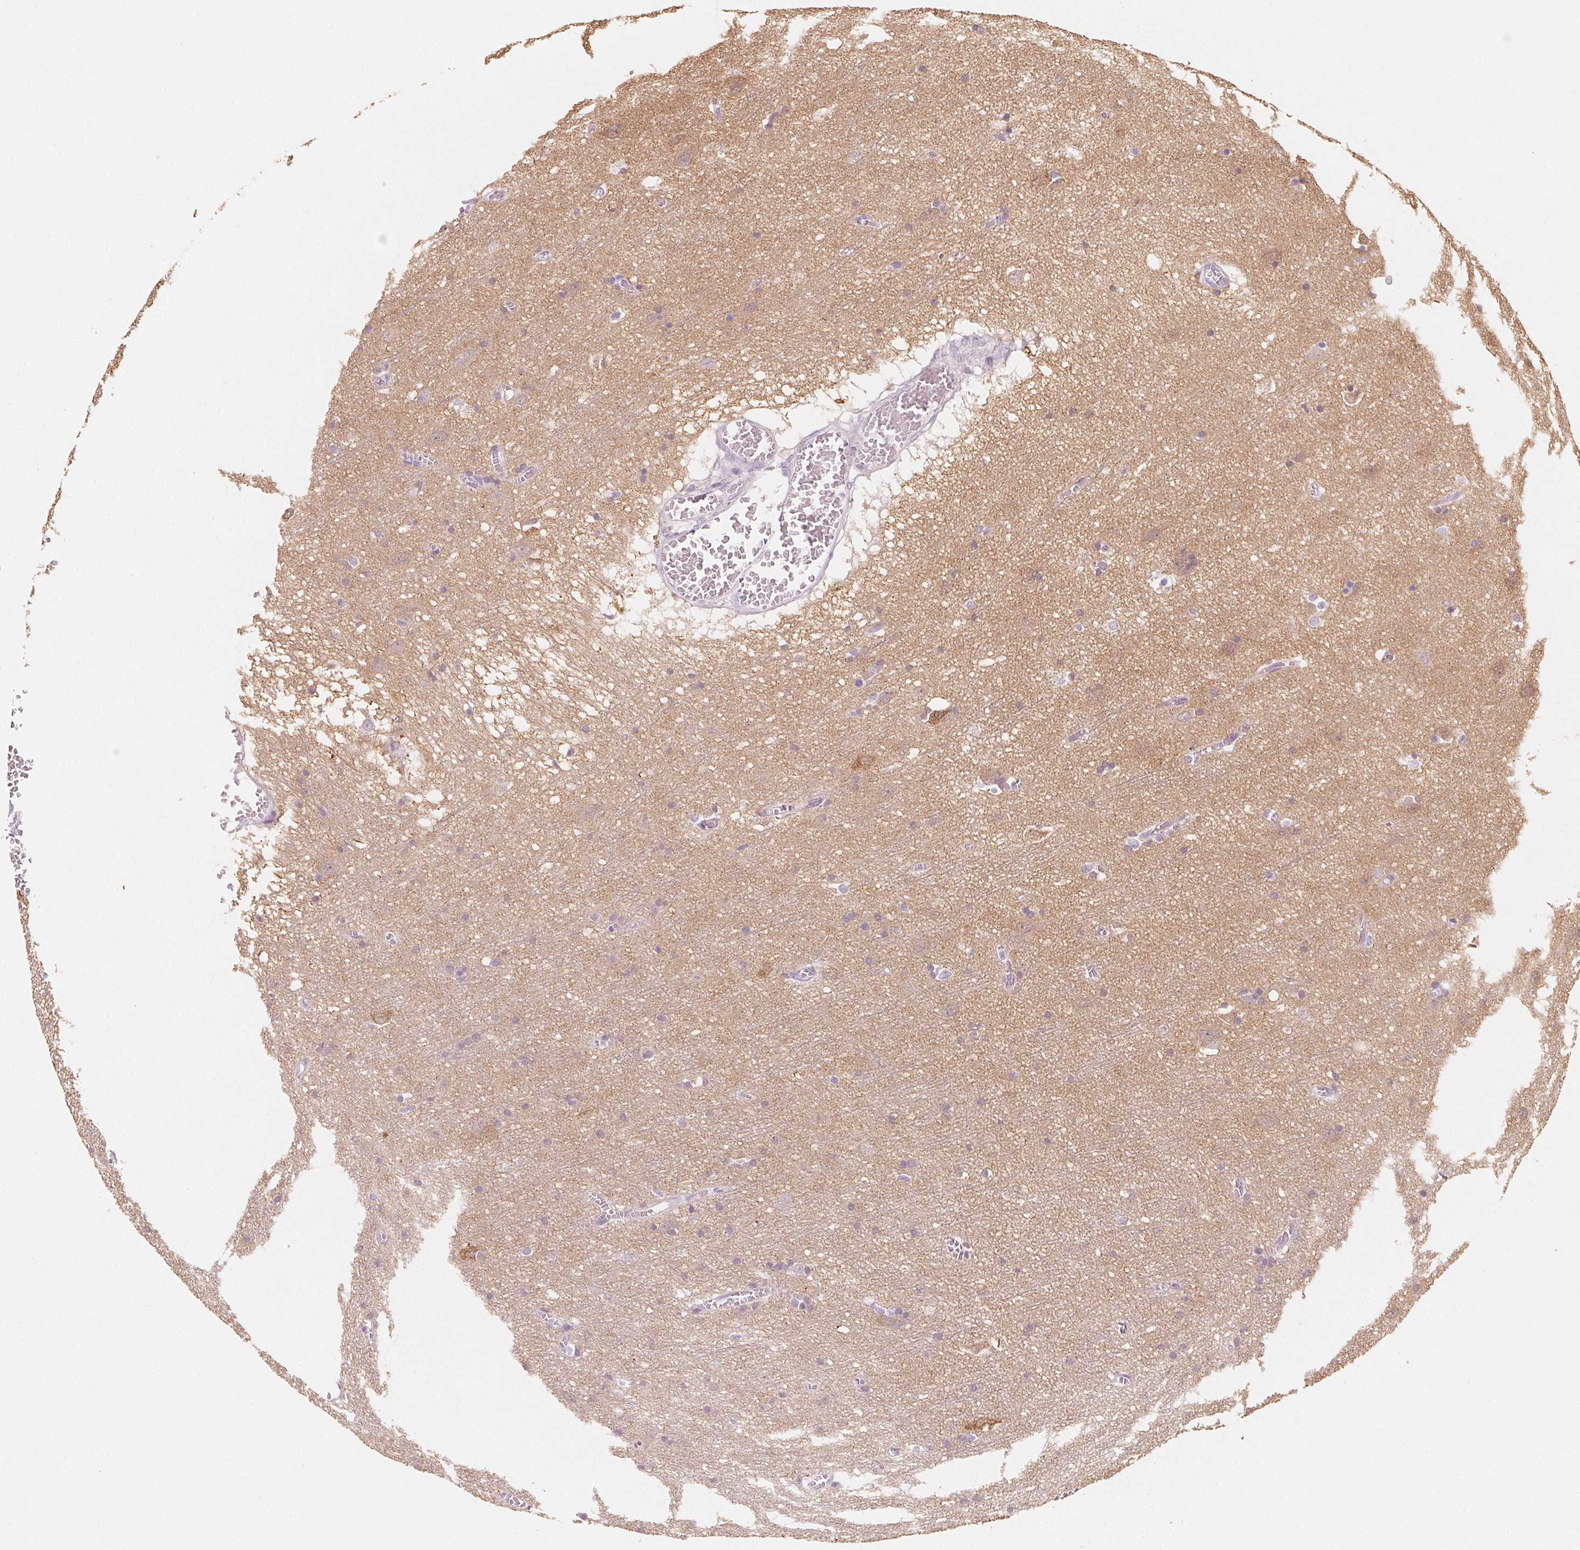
{"staining": {"intensity": "negative", "quantity": "none", "location": "none"}, "tissue": "cerebral cortex", "cell_type": "Endothelial cells", "image_type": "normal", "snomed": [{"axis": "morphology", "description": "Normal tissue, NOS"}, {"axis": "topography", "description": "Cerebral cortex"}], "caption": "Immunohistochemistry (IHC) of normal human cerebral cortex exhibits no staining in endothelial cells.", "gene": "SH3GL2", "patient": {"sex": "male", "age": 70}}